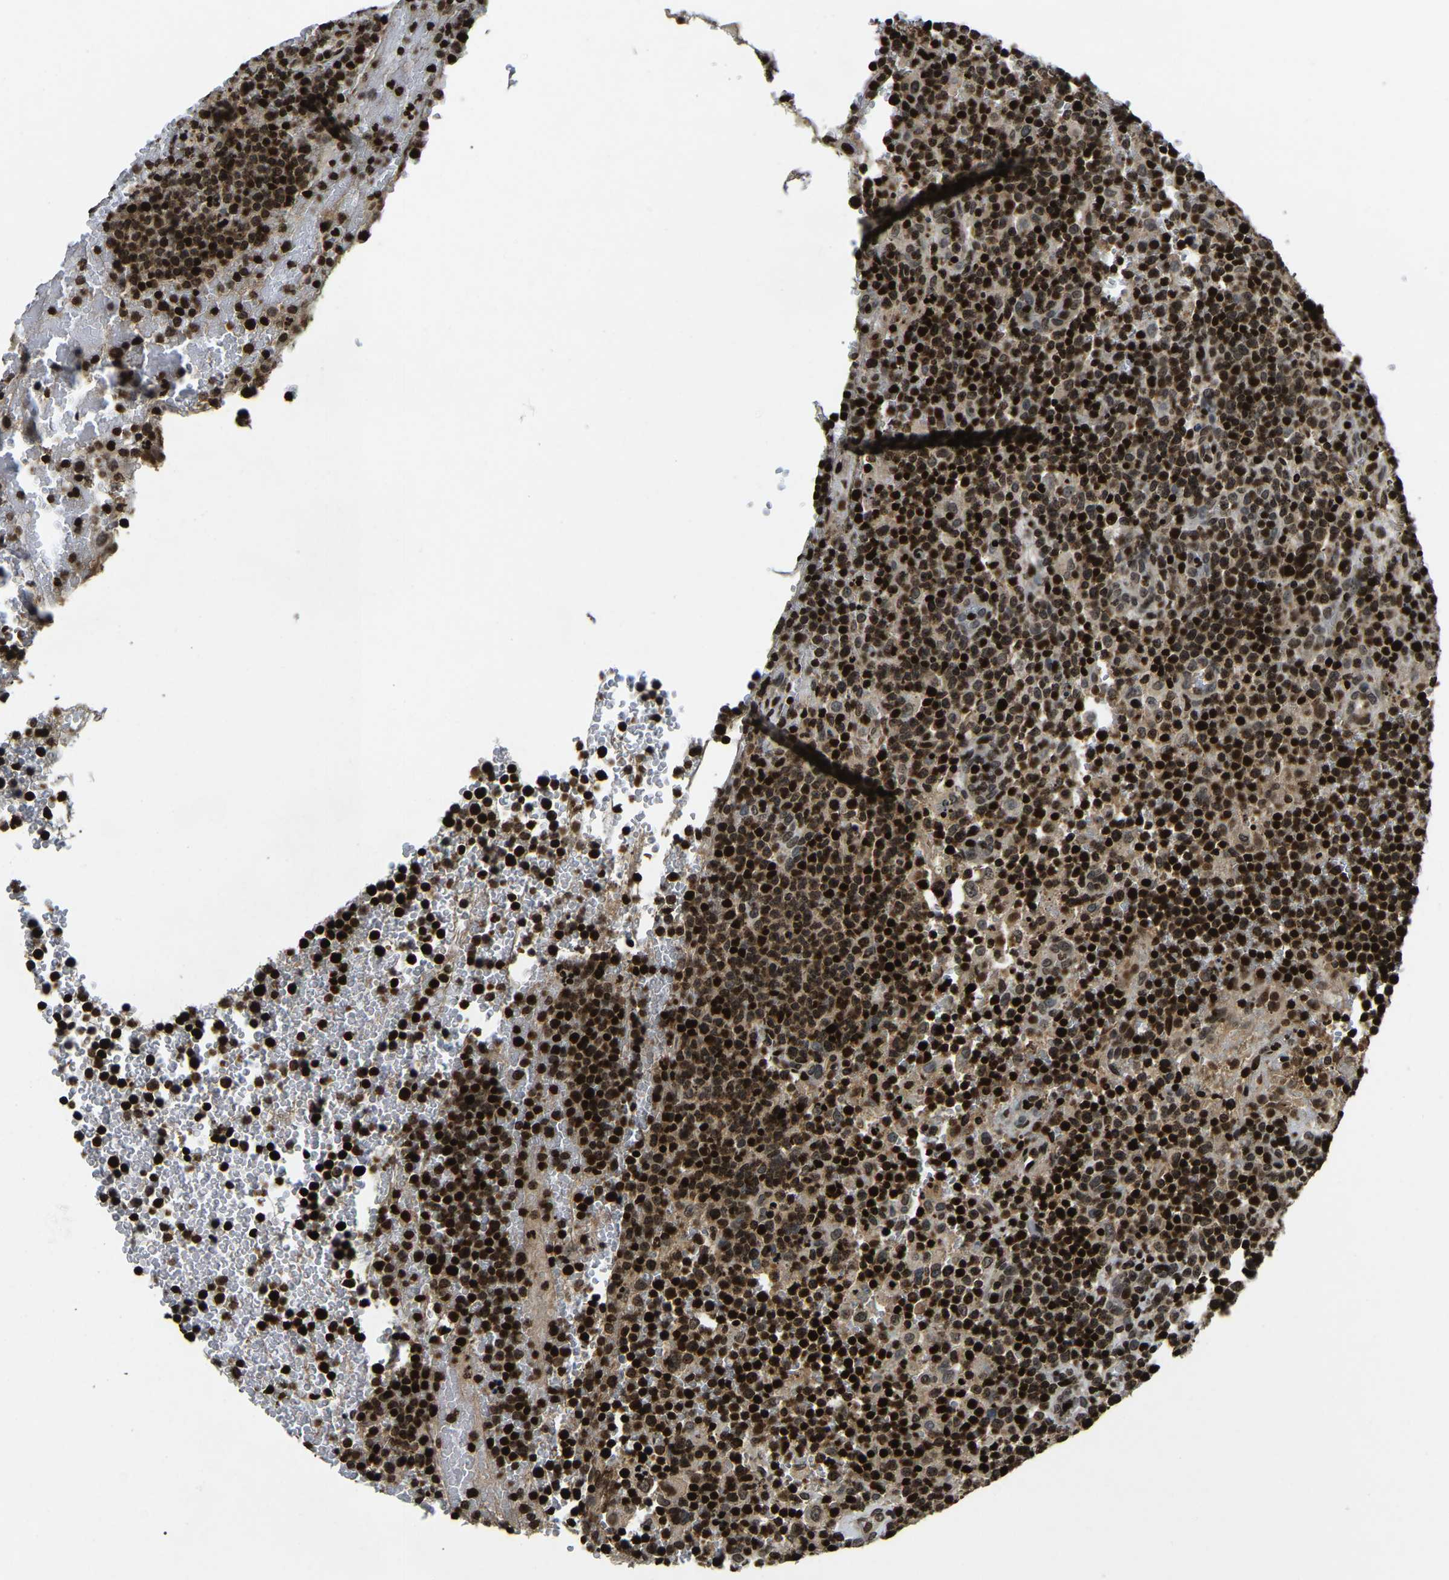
{"staining": {"intensity": "moderate", "quantity": ">75%", "location": "nuclear"}, "tissue": "lymphoma", "cell_type": "Tumor cells", "image_type": "cancer", "snomed": [{"axis": "morphology", "description": "Malignant lymphoma, non-Hodgkin's type, High grade"}, {"axis": "topography", "description": "Lymph node"}], "caption": "The immunohistochemical stain shows moderate nuclear expression in tumor cells of lymphoma tissue. (DAB (3,3'-diaminobenzidine) IHC, brown staining for protein, blue staining for nuclei).", "gene": "LRRC61", "patient": {"sex": "male", "age": 61}}